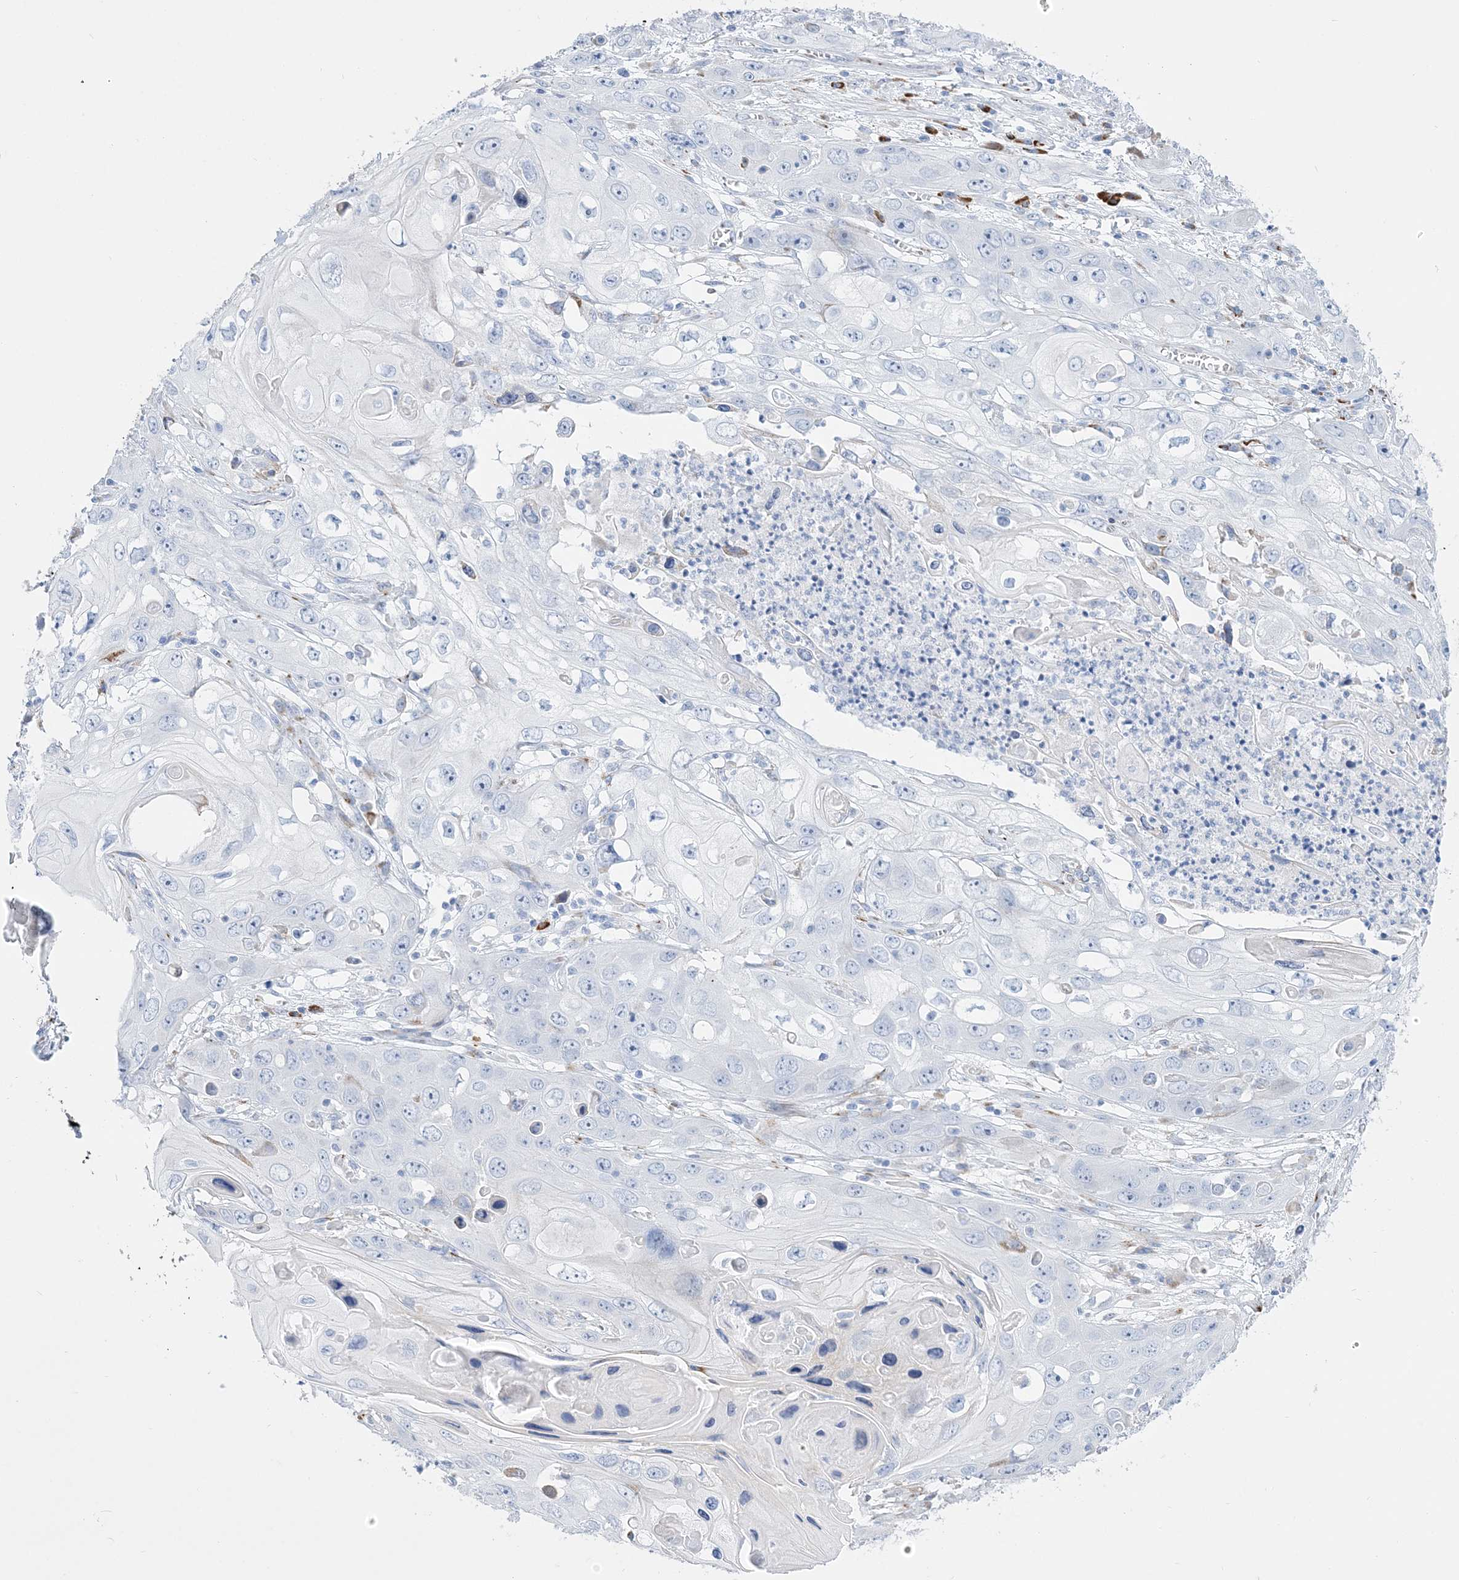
{"staining": {"intensity": "negative", "quantity": "none", "location": "none"}, "tissue": "skin cancer", "cell_type": "Tumor cells", "image_type": "cancer", "snomed": [{"axis": "morphology", "description": "Squamous cell carcinoma, NOS"}, {"axis": "topography", "description": "Skin"}], "caption": "Tumor cells are negative for protein expression in human skin cancer.", "gene": "TSPYL6", "patient": {"sex": "male", "age": 55}}